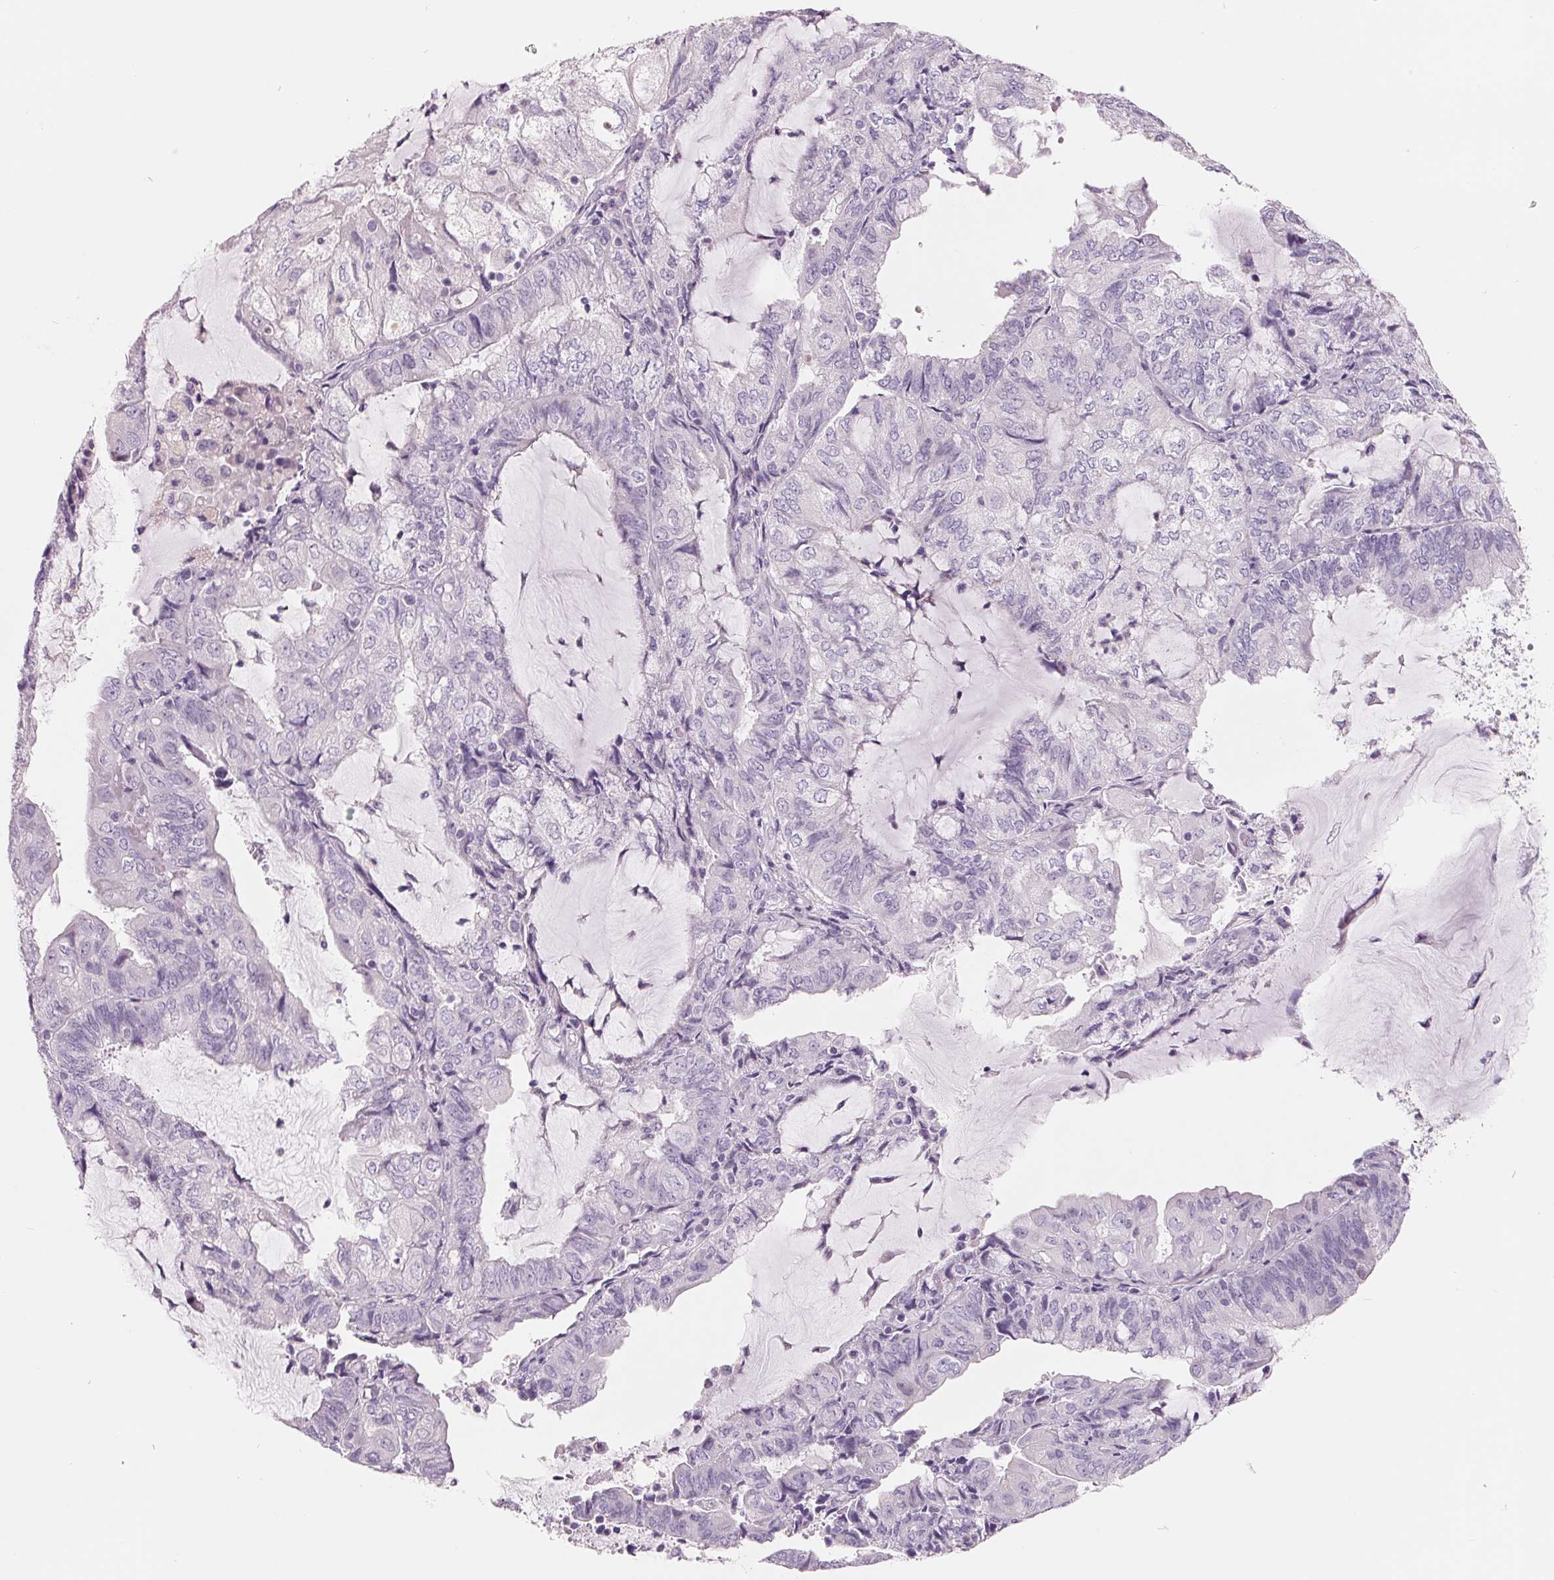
{"staining": {"intensity": "negative", "quantity": "none", "location": "none"}, "tissue": "endometrial cancer", "cell_type": "Tumor cells", "image_type": "cancer", "snomed": [{"axis": "morphology", "description": "Adenocarcinoma, NOS"}, {"axis": "topography", "description": "Endometrium"}], "caption": "A micrograph of endometrial cancer stained for a protein reveals no brown staining in tumor cells.", "gene": "FTCD", "patient": {"sex": "female", "age": 81}}